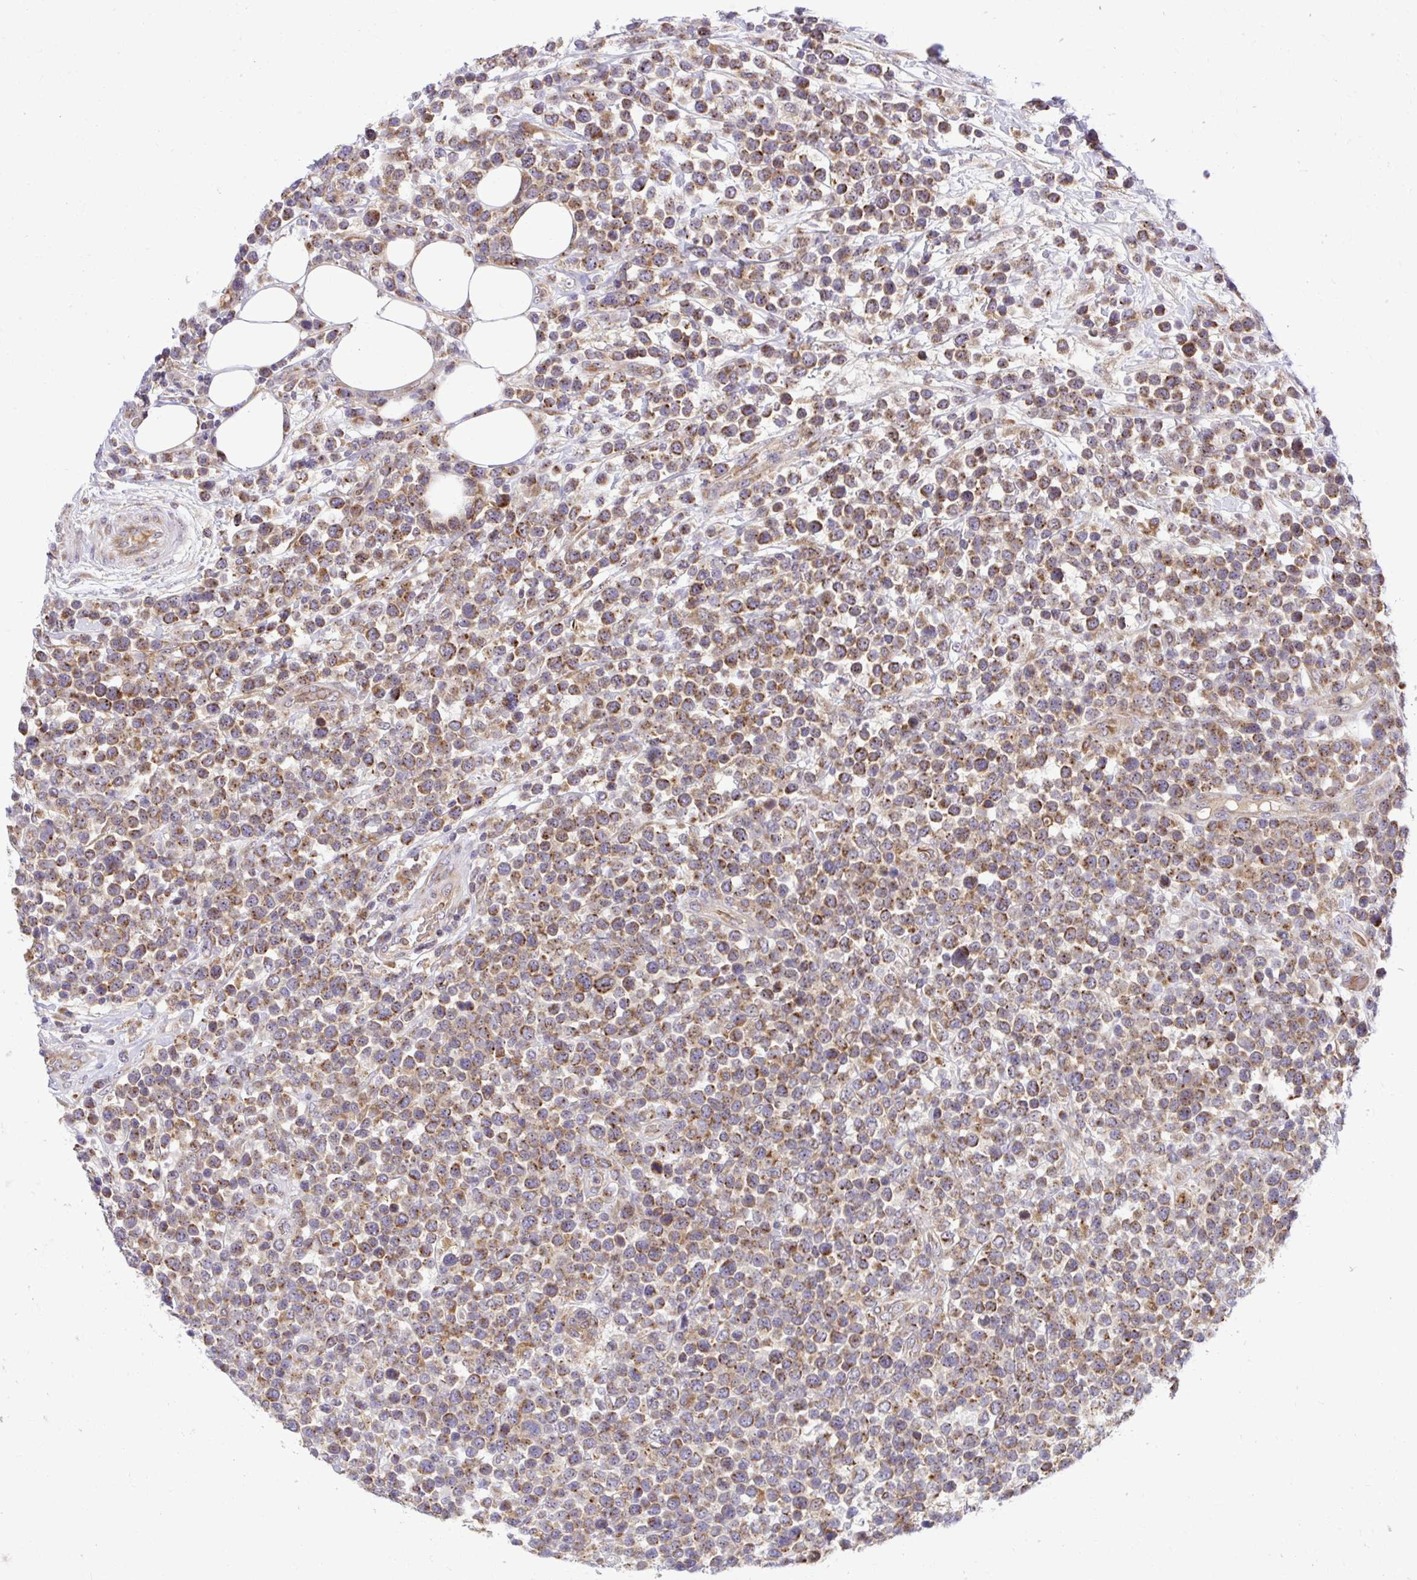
{"staining": {"intensity": "moderate", "quantity": ">75%", "location": "cytoplasmic/membranous"}, "tissue": "lymphoma", "cell_type": "Tumor cells", "image_type": "cancer", "snomed": [{"axis": "morphology", "description": "Malignant lymphoma, non-Hodgkin's type, Low grade"}, {"axis": "topography", "description": "Lymph node"}], "caption": "This is an image of immunohistochemistry (IHC) staining of lymphoma, which shows moderate positivity in the cytoplasmic/membranous of tumor cells.", "gene": "VTI1B", "patient": {"sex": "male", "age": 60}}